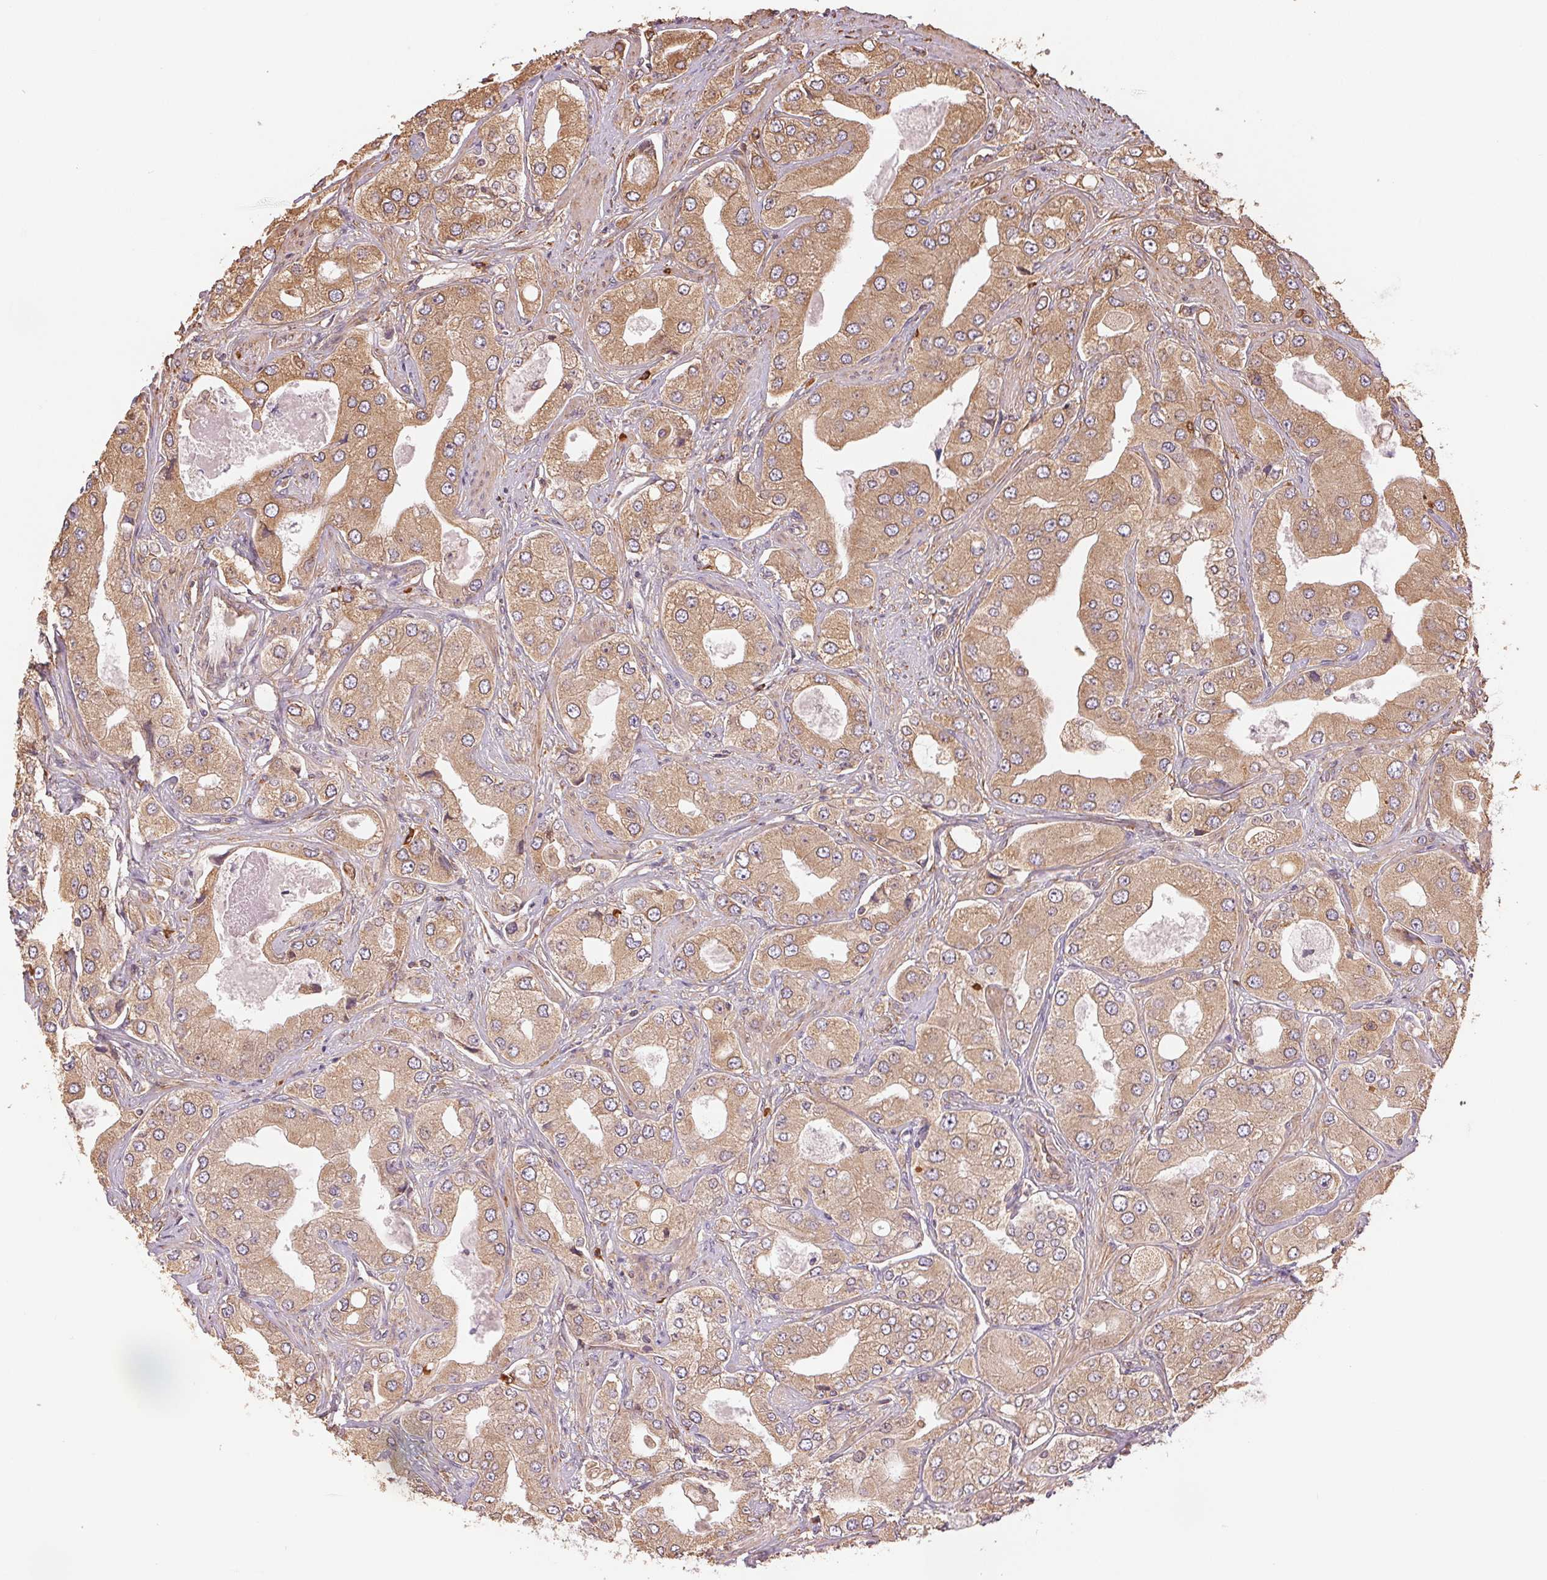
{"staining": {"intensity": "moderate", "quantity": ">75%", "location": "cytoplasmic/membranous"}, "tissue": "prostate cancer", "cell_type": "Tumor cells", "image_type": "cancer", "snomed": [{"axis": "morphology", "description": "Adenocarcinoma, Low grade"}, {"axis": "topography", "description": "Prostate"}], "caption": "Moderate cytoplasmic/membranous staining for a protein is seen in approximately >75% of tumor cells of prostate cancer (low-grade adenocarcinoma) using immunohistochemistry (IHC).", "gene": "C6orf163", "patient": {"sex": "male", "age": 60}}